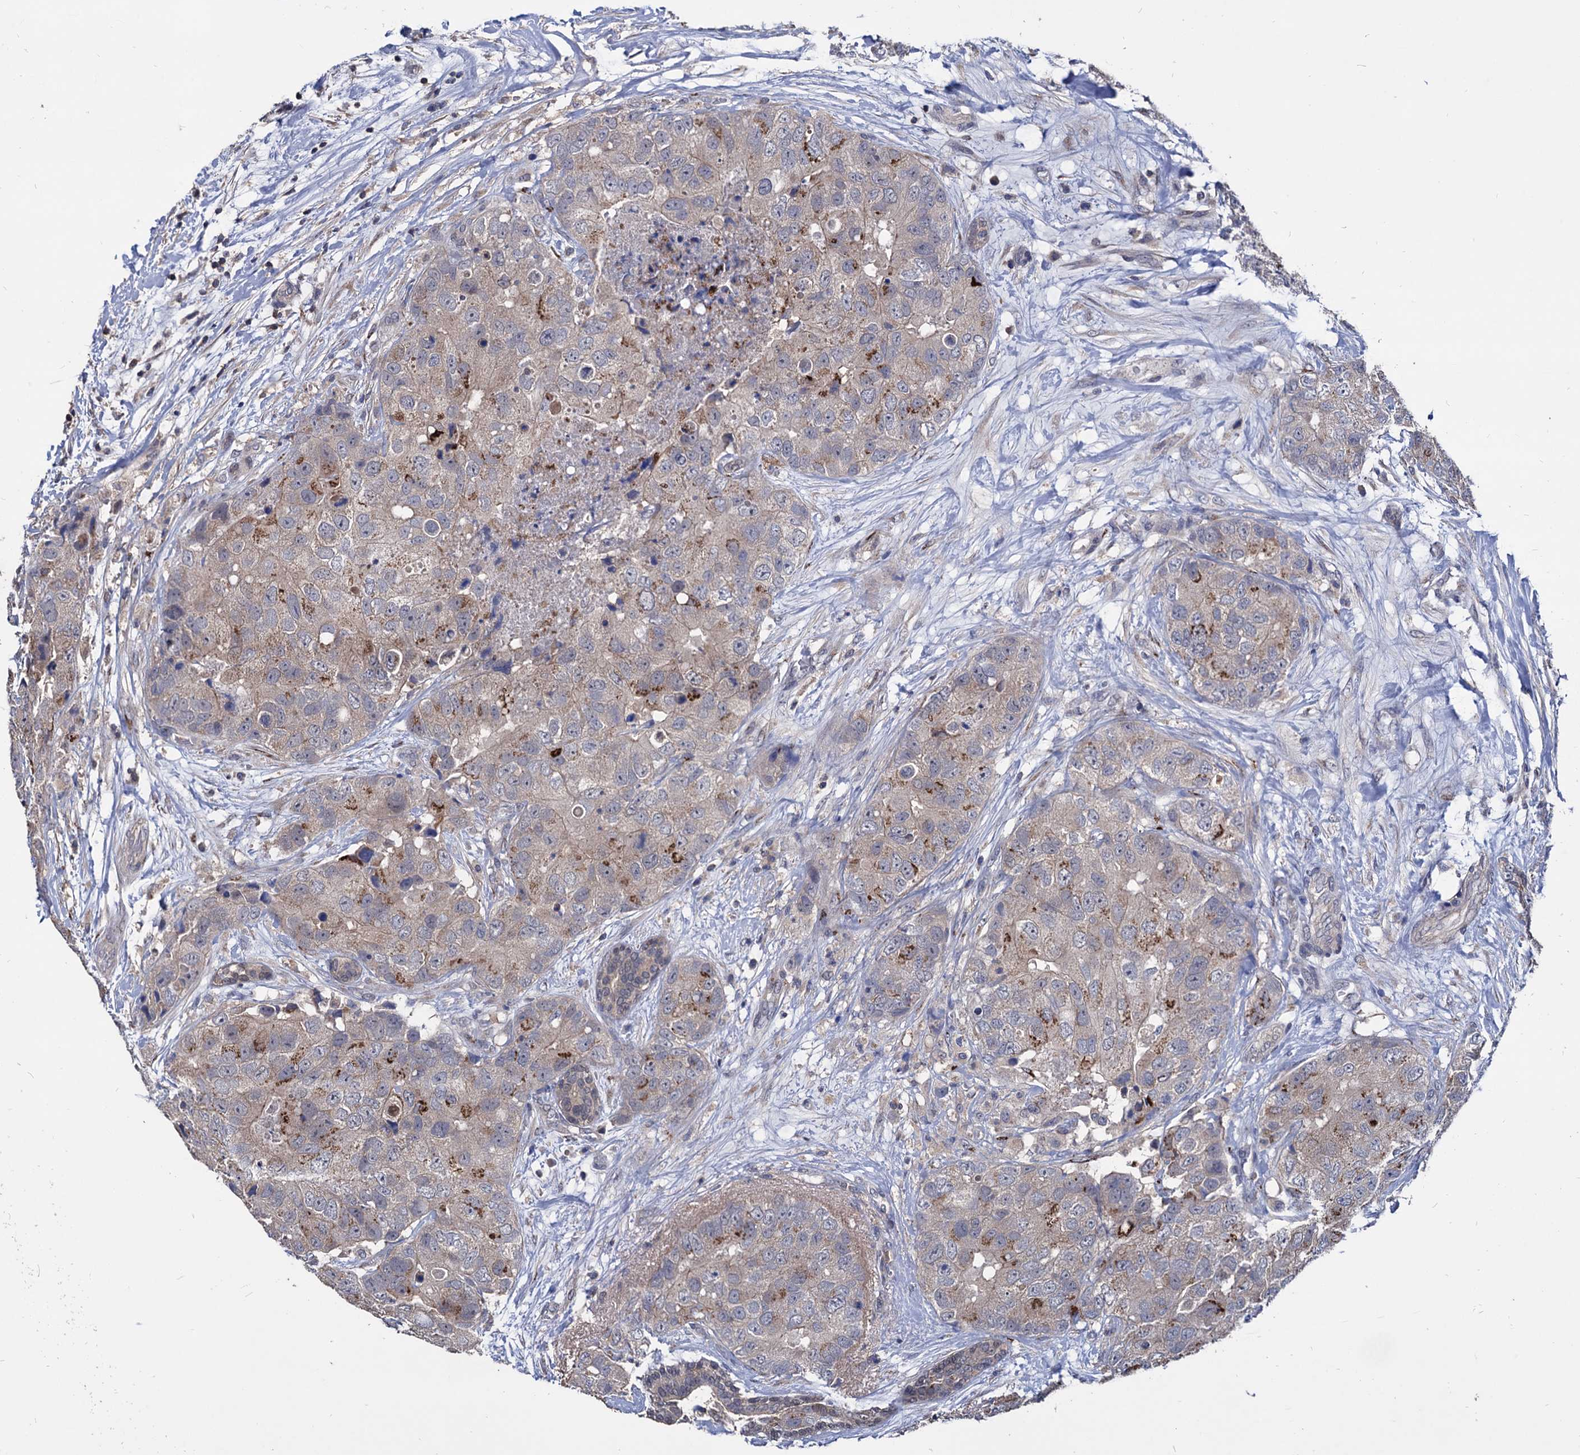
{"staining": {"intensity": "moderate", "quantity": "<25%", "location": "cytoplasmic/membranous"}, "tissue": "breast cancer", "cell_type": "Tumor cells", "image_type": "cancer", "snomed": [{"axis": "morphology", "description": "Duct carcinoma"}, {"axis": "topography", "description": "Breast"}], "caption": "This micrograph demonstrates immunohistochemistry (IHC) staining of invasive ductal carcinoma (breast), with low moderate cytoplasmic/membranous expression in about <25% of tumor cells.", "gene": "ESD", "patient": {"sex": "female", "age": 62}}